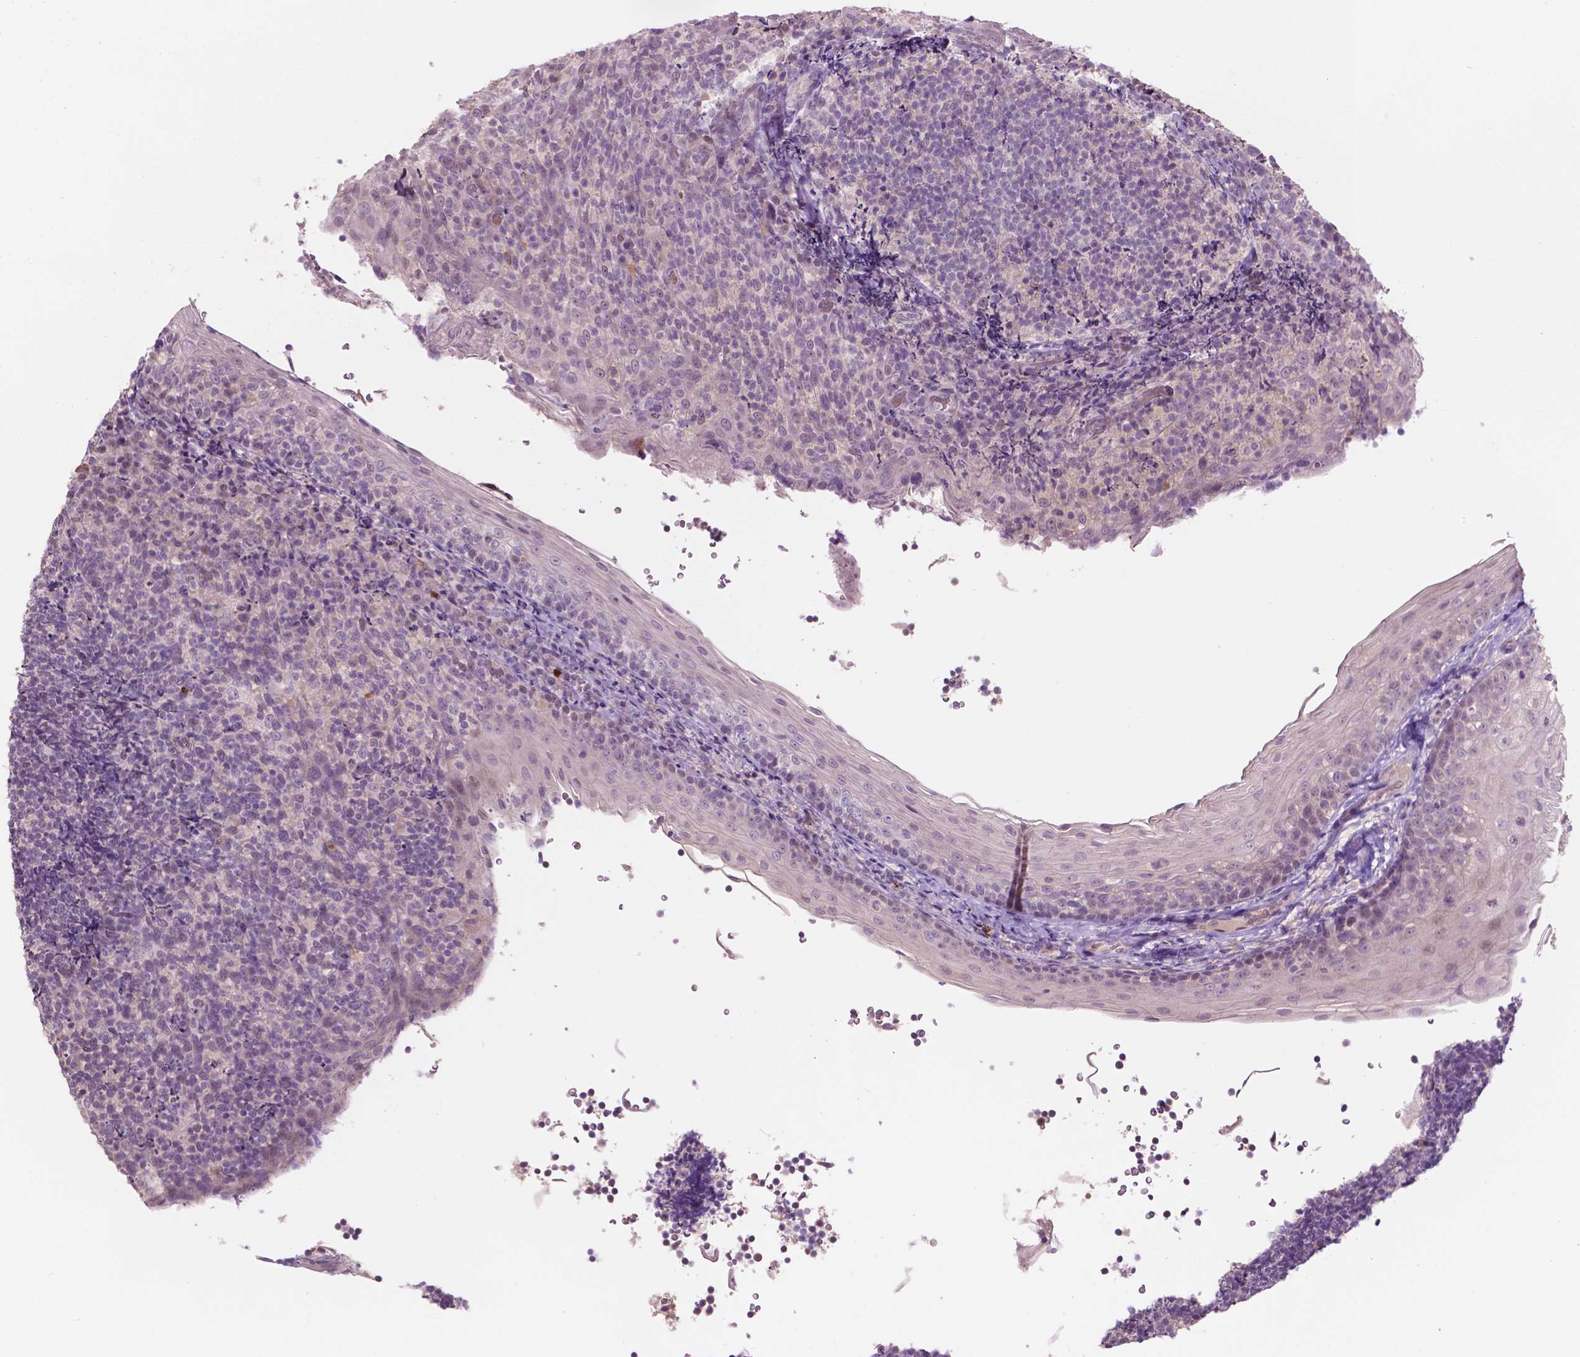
{"staining": {"intensity": "negative", "quantity": "none", "location": "none"}, "tissue": "tonsil", "cell_type": "Germinal center cells", "image_type": "normal", "snomed": [{"axis": "morphology", "description": "Normal tissue, NOS"}, {"axis": "topography", "description": "Tonsil"}], "caption": "This is an IHC photomicrograph of benign human tonsil. There is no staining in germinal center cells.", "gene": "TM6SF2", "patient": {"sex": "female", "age": 10}}